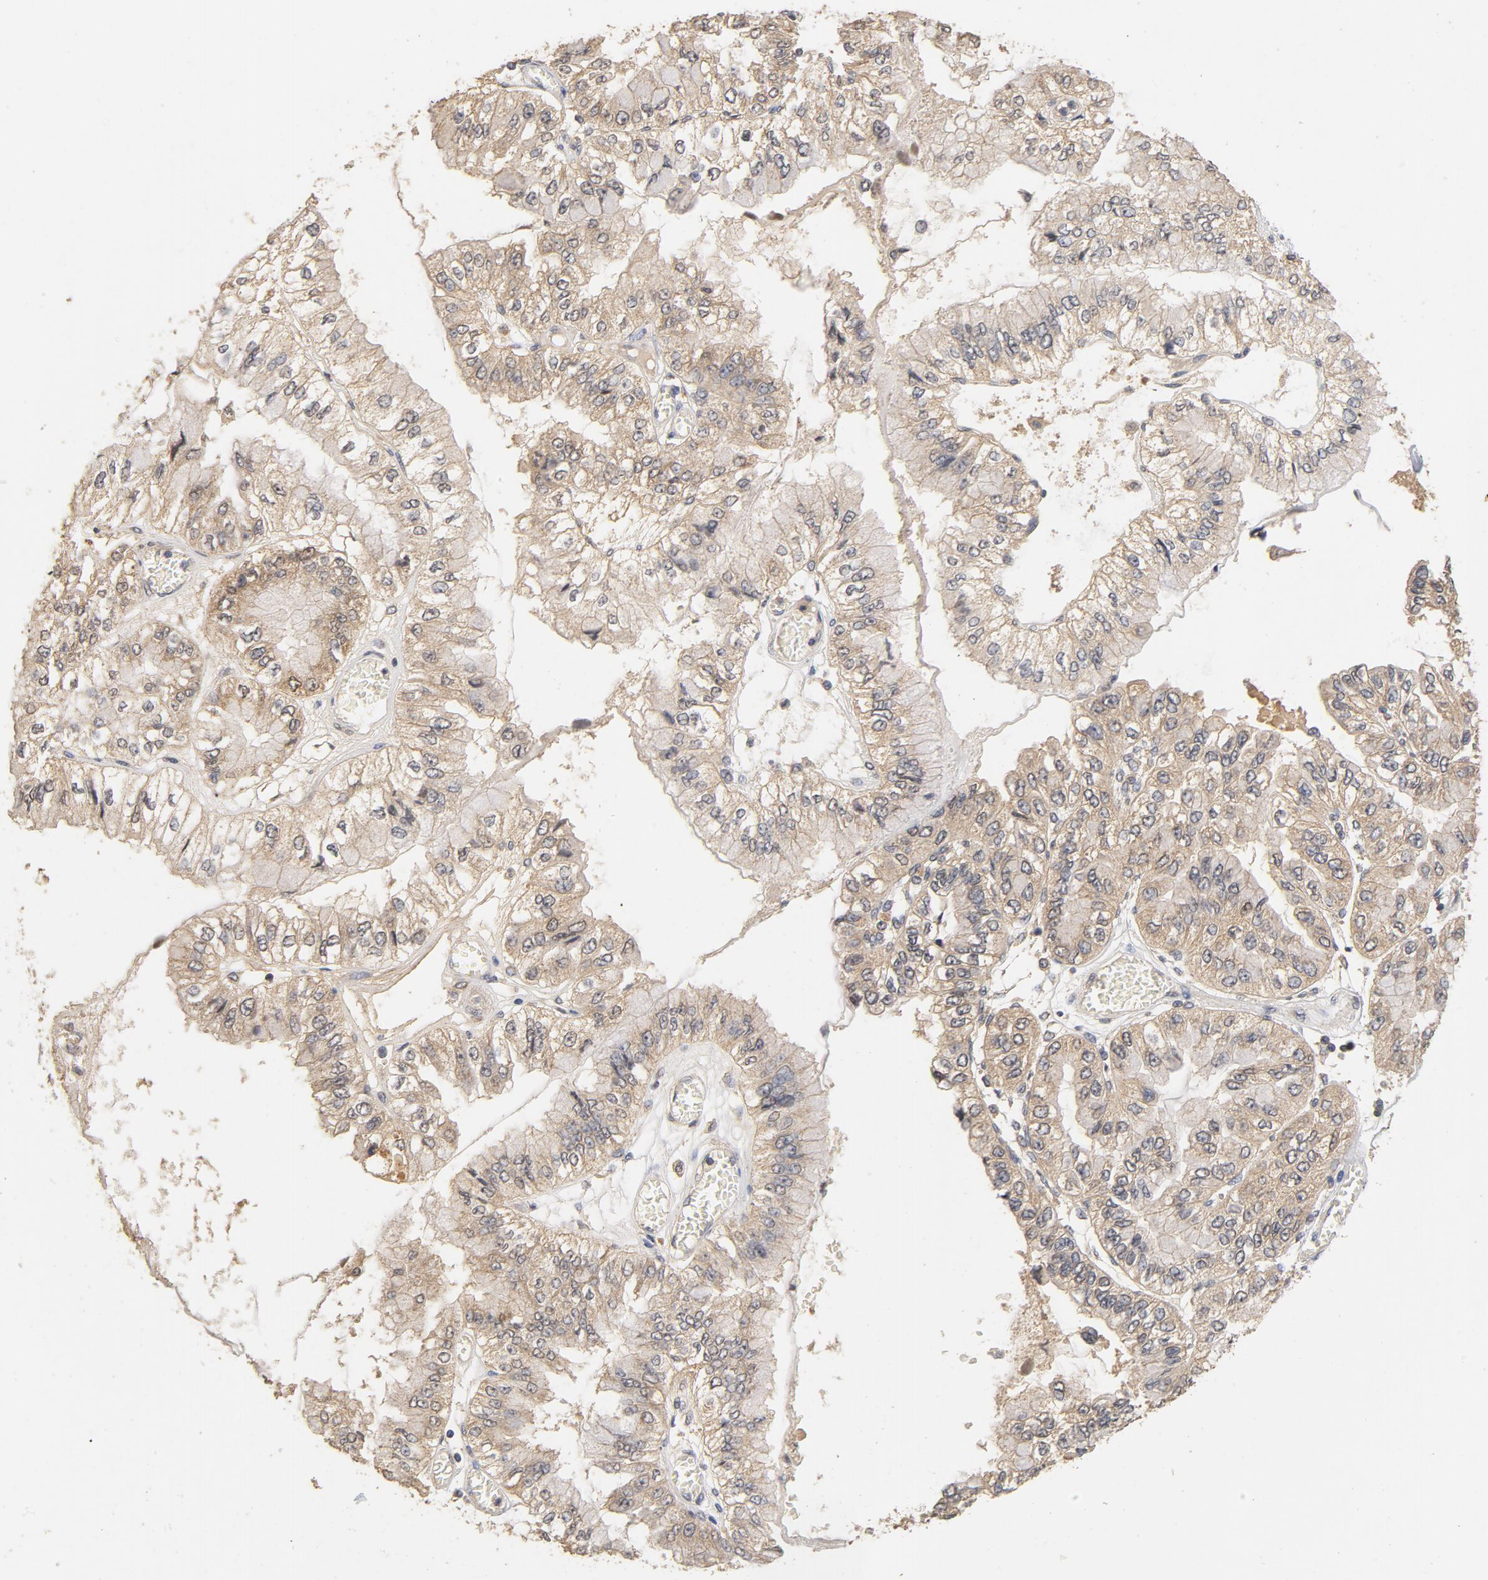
{"staining": {"intensity": "moderate", "quantity": ">75%", "location": "cytoplasmic/membranous"}, "tissue": "liver cancer", "cell_type": "Tumor cells", "image_type": "cancer", "snomed": [{"axis": "morphology", "description": "Cholangiocarcinoma"}, {"axis": "topography", "description": "Liver"}], "caption": "IHC (DAB) staining of cholangiocarcinoma (liver) reveals moderate cytoplasmic/membranous protein staining in about >75% of tumor cells.", "gene": "DDX6", "patient": {"sex": "female", "age": 79}}